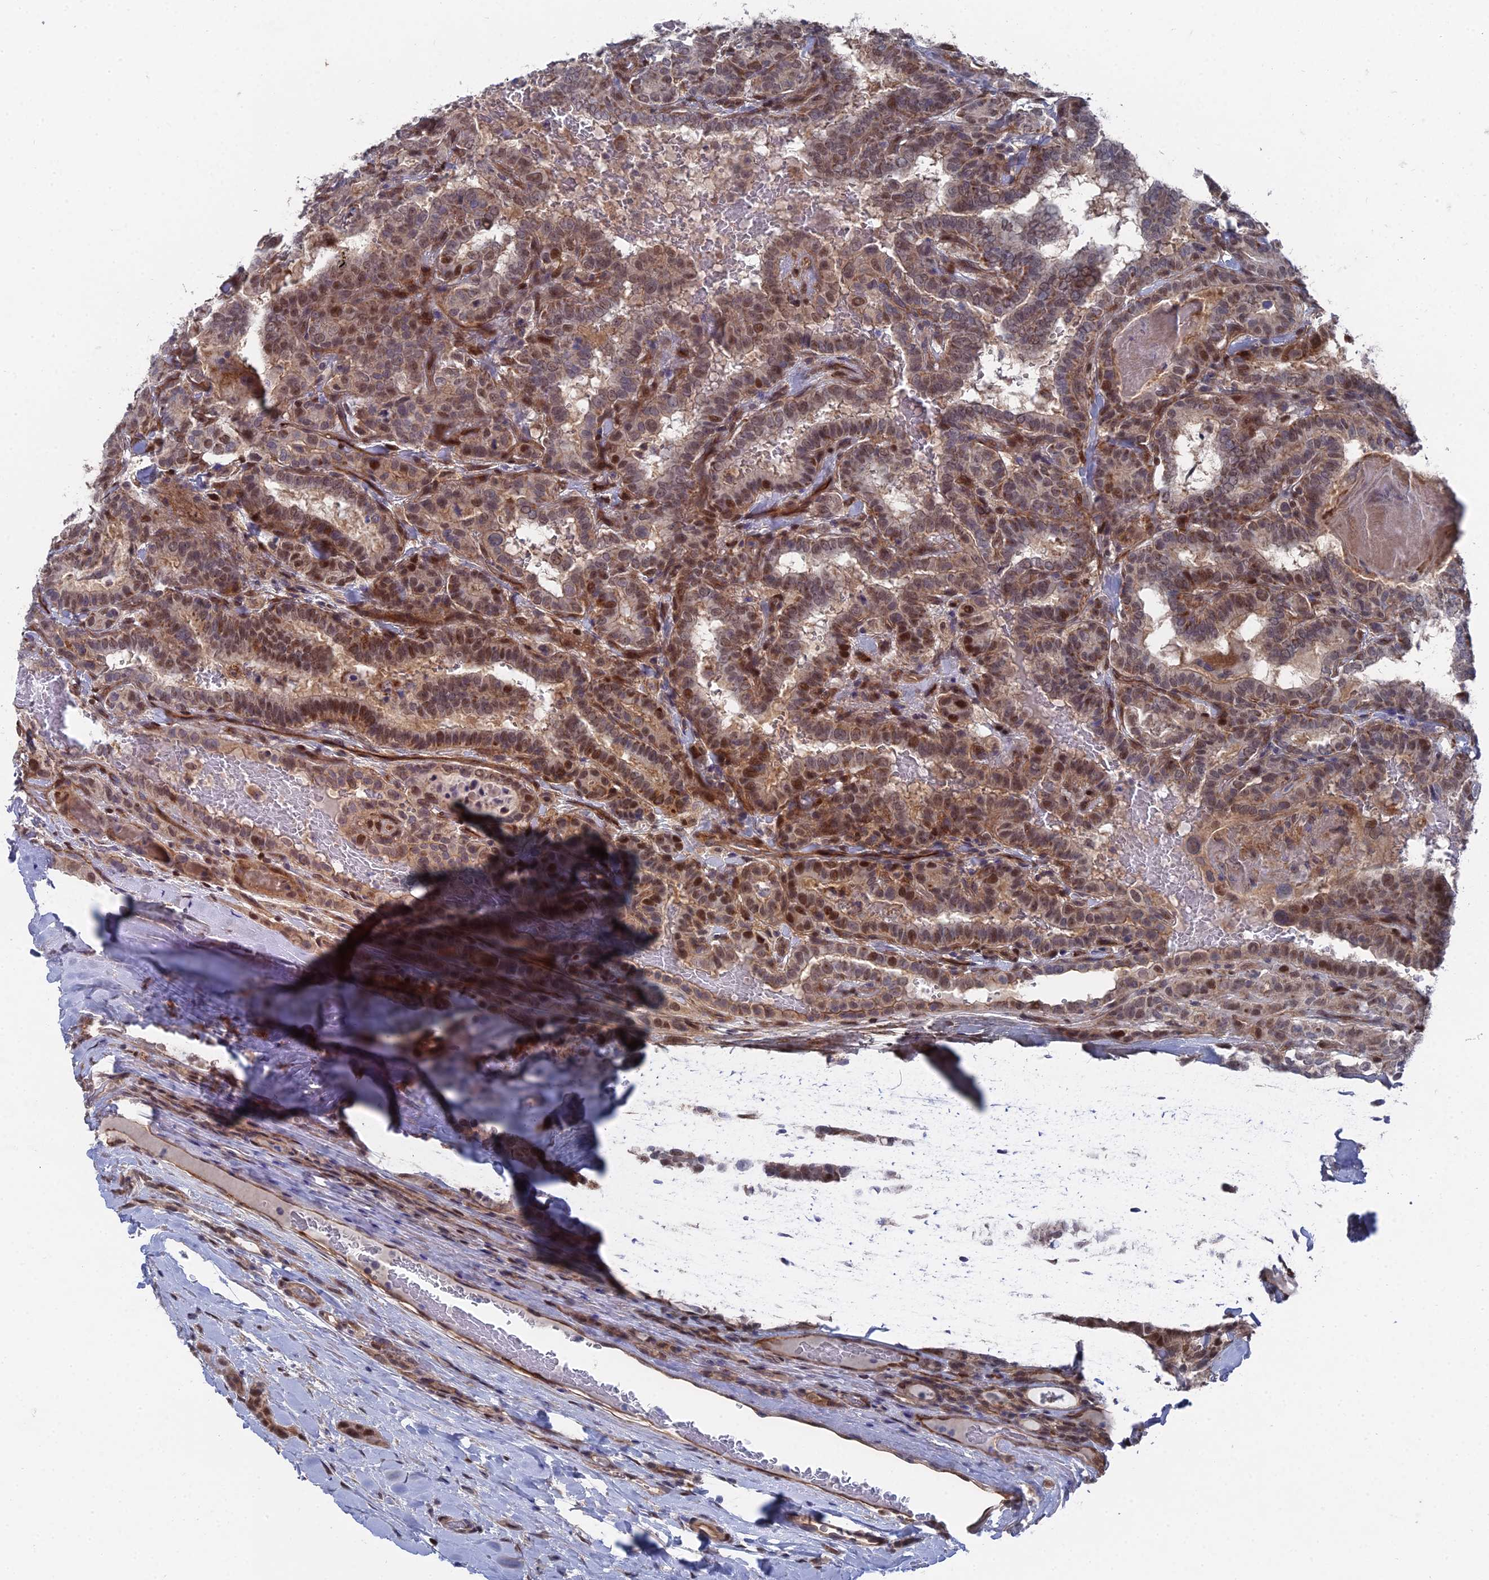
{"staining": {"intensity": "moderate", "quantity": "25%-75%", "location": "cytoplasmic/membranous,nuclear"}, "tissue": "thyroid cancer", "cell_type": "Tumor cells", "image_type": "cancer", "snomed": [{"axis": "morphology", "description": "Papillary adenocarcinoma, NOS"}, {"axis": "topography", "description": "Thyroid gland"}], "caption": "An immunohistochemistry image of tumor tissue is shown. Protein staining in brown labels moderate cytoplasmic/membranous and nuclear positivity in papillary adenocarcinoma (thyroid) within tumor cells.", "gene": "UNC5D", "patient": {"sex": "female", "age": 72}}